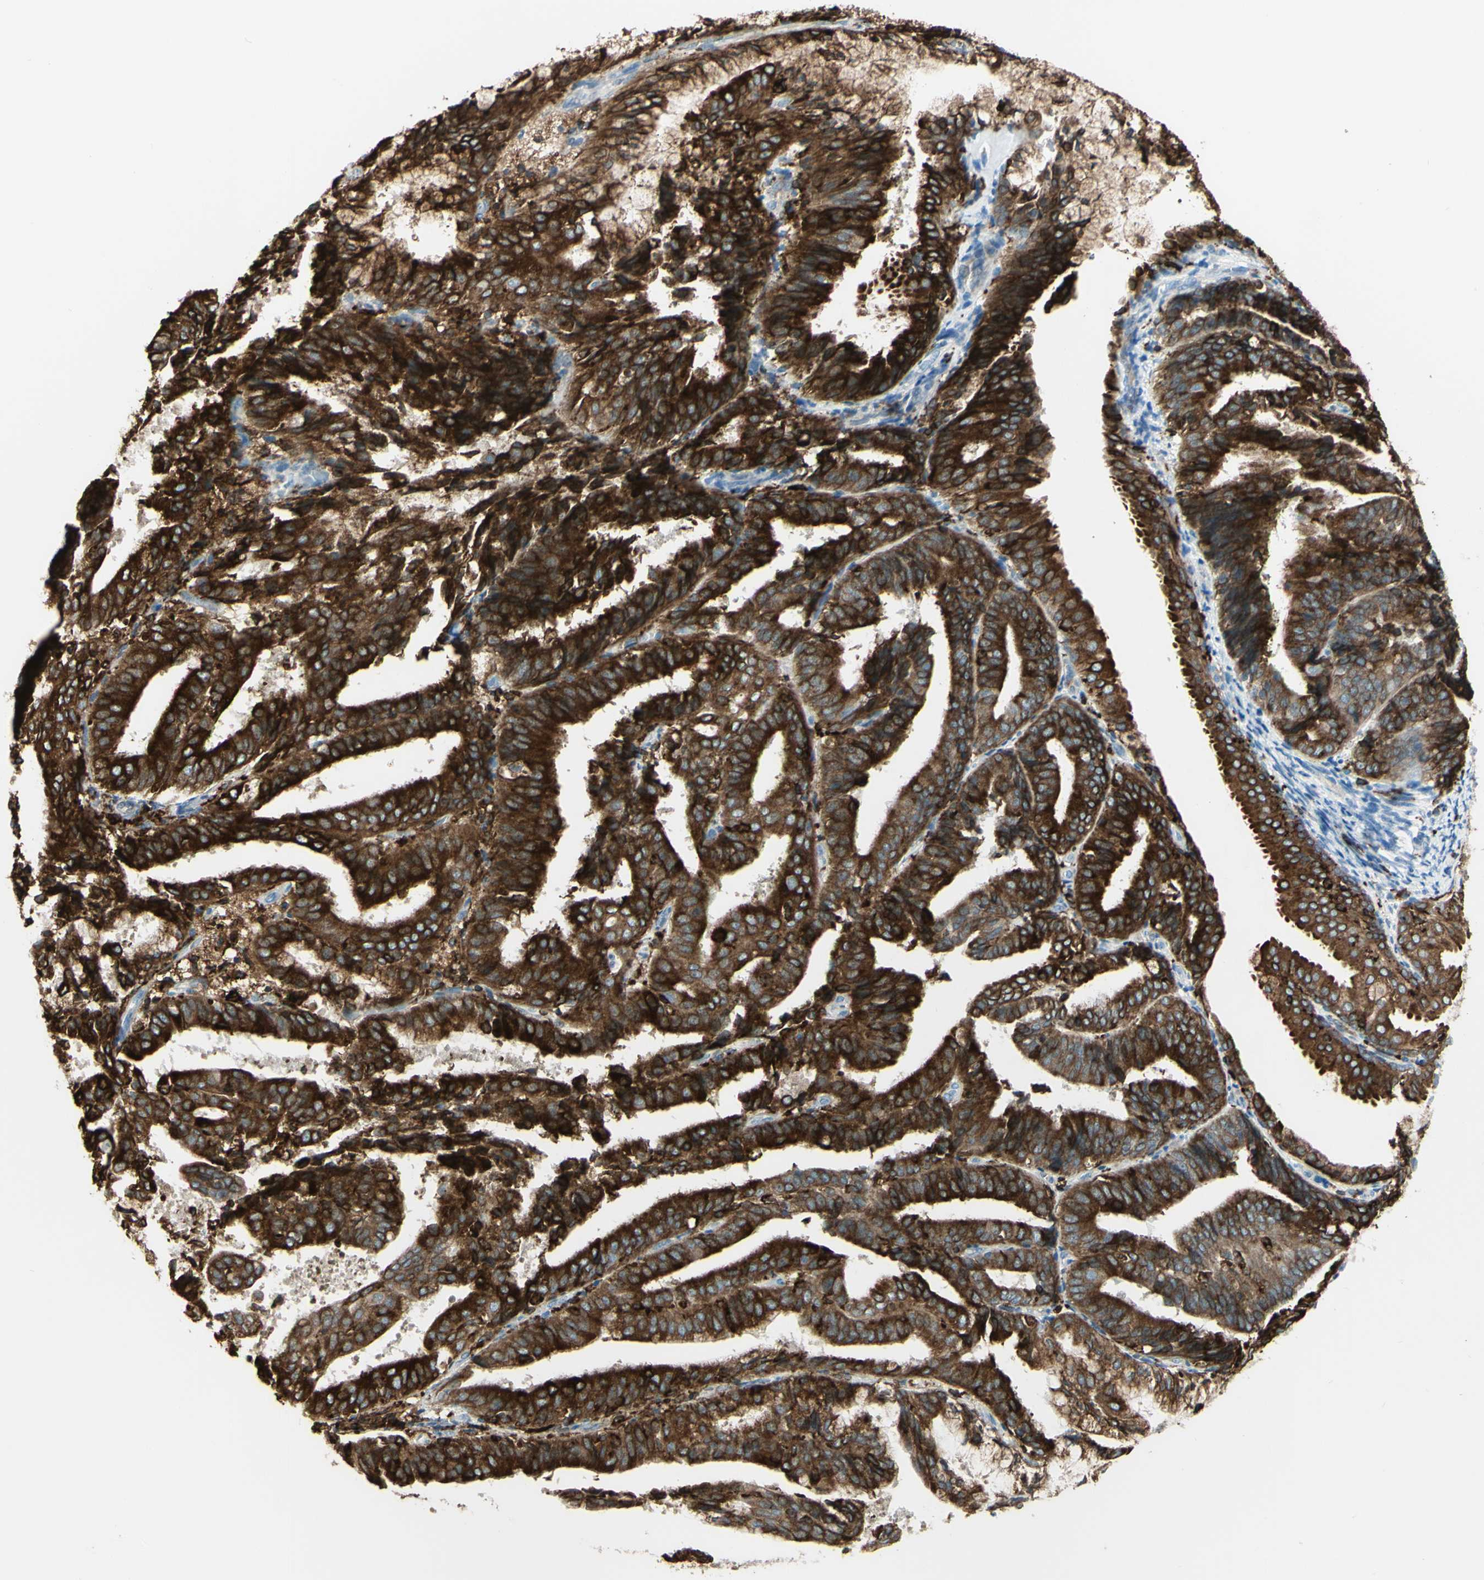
{"staining": {"intensity": "strong", "quantity": ">75%", "location": "cytoplasmic/membranous"}, "tissue": "endometrial cancer", "cell_type": "Tumor cells", "image_type": "cancer", "snomed": [{"axis": "morphology", "description": "Adenocarcinoma, NOS"}, {"axis": "topography", "description": "Endometrium"}], "caption": "This image exhibits endometrial cancer stained with IHC to label a protein in brown. The cytoplasmic/membranous of tumor cells show strong positivity for the protein. Nuclei are counter-stained blue.", "gene": "CD74", "patient": {"sex": "female", "age": 63}}